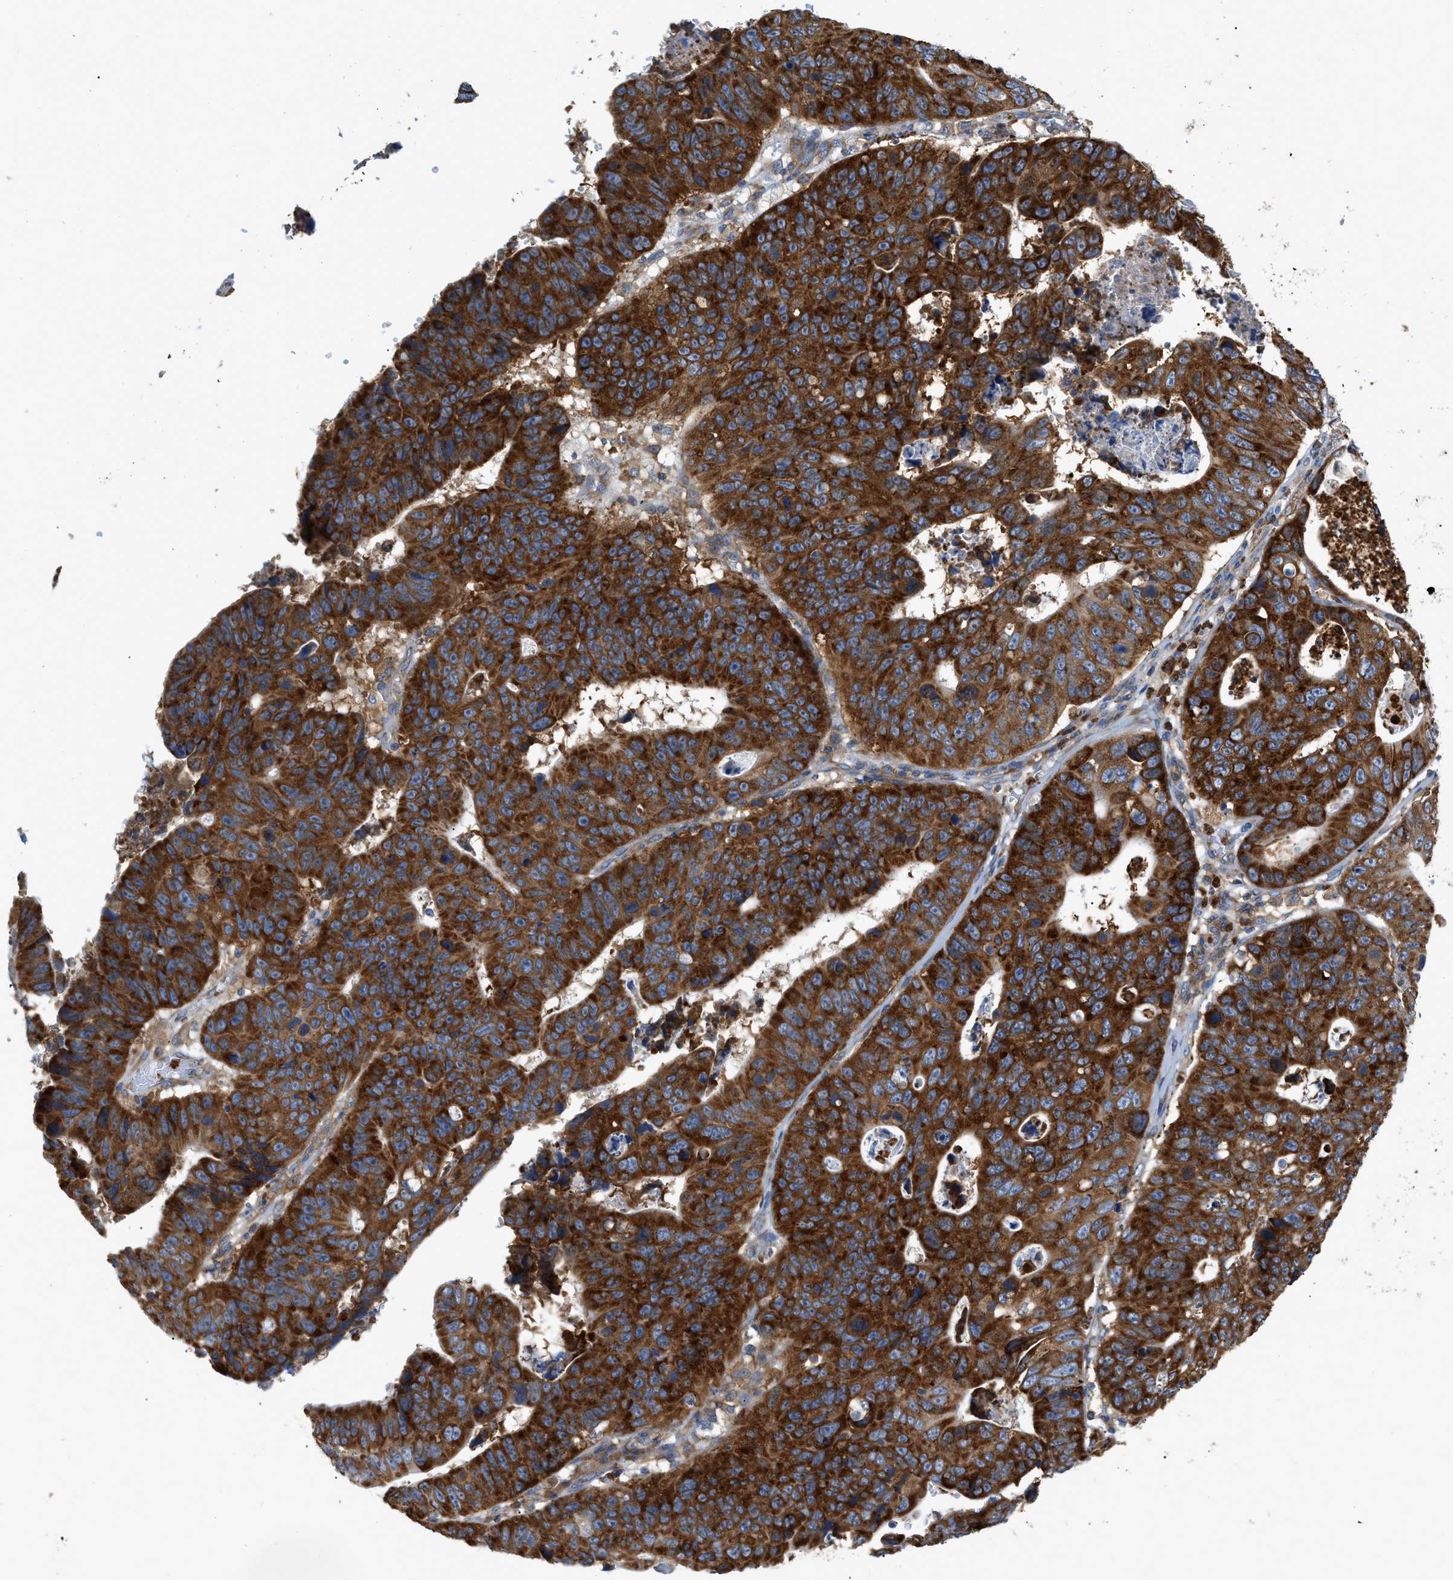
{"staining": {"intensity": "strong", "quantity": ">75%", "location": "cytoplasmic/membranous"}, "tissue": "stomach cancer", "cell_type": "Tumor cells", "image_type": "cancer", "snomed": [{"axis": "morphology", "description": "Adenocarcinoma, NOS"}, {"axis": "topography", "description": "Stomach"}], "caption": "Immunohistochemical staining of human stomach cancer (adenocarcinoma) demonstrates strong cytoplasmic/membranous protein staining in approximately >75% of tumor cells. The staining was performed using DAB (3,3'-diaminobenzidine), with brown indicating positive protein expression. Nuclei are stained blue with hematoxylin.", "gene": "GPAT4", "patient": {"sex": "male", "age": 59}}